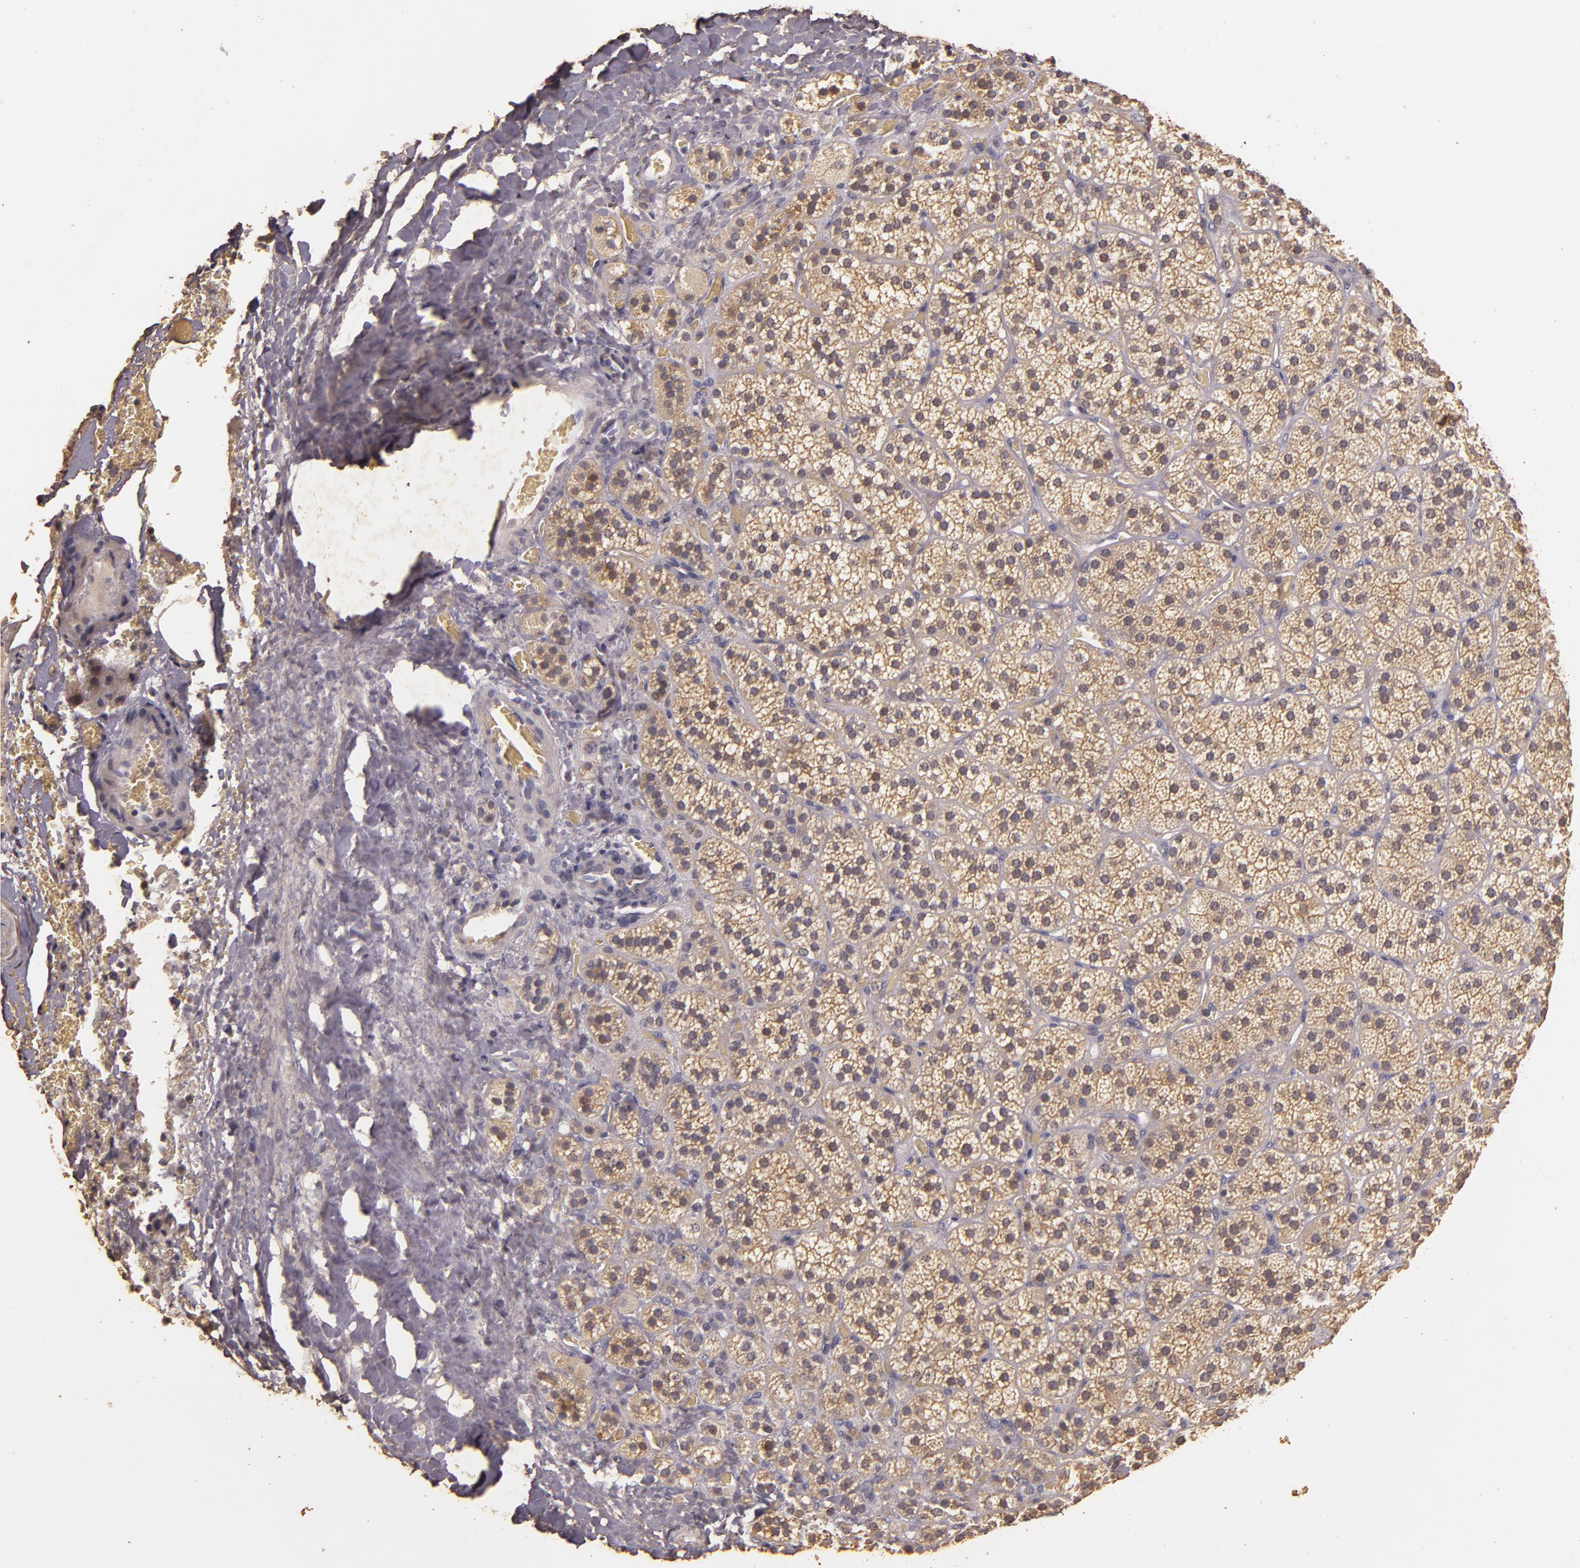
{"staining": {"intensity": "weak", "quantity": "25%-75%", "location": "cytoplasmic/membranous"}, "tissue": "adrenal gland", "cell_type": "Glandular cells", "image_type": "normal", "snomed": [{"axis": "morphology", "description": "Normal tissue, NOS"}, {"axis": "topography", "description": "Adrenal gland"}], "caption": "This histopathology image exhibits immunohistochemistry (IHC) staining of unremarkable adrenal gland, with low weak cytoplasmic/membranous expression in about 25%-75% of glandular cells.", "gene": "BCL2L13", "patient": {"sex": "female", "age": 71}}